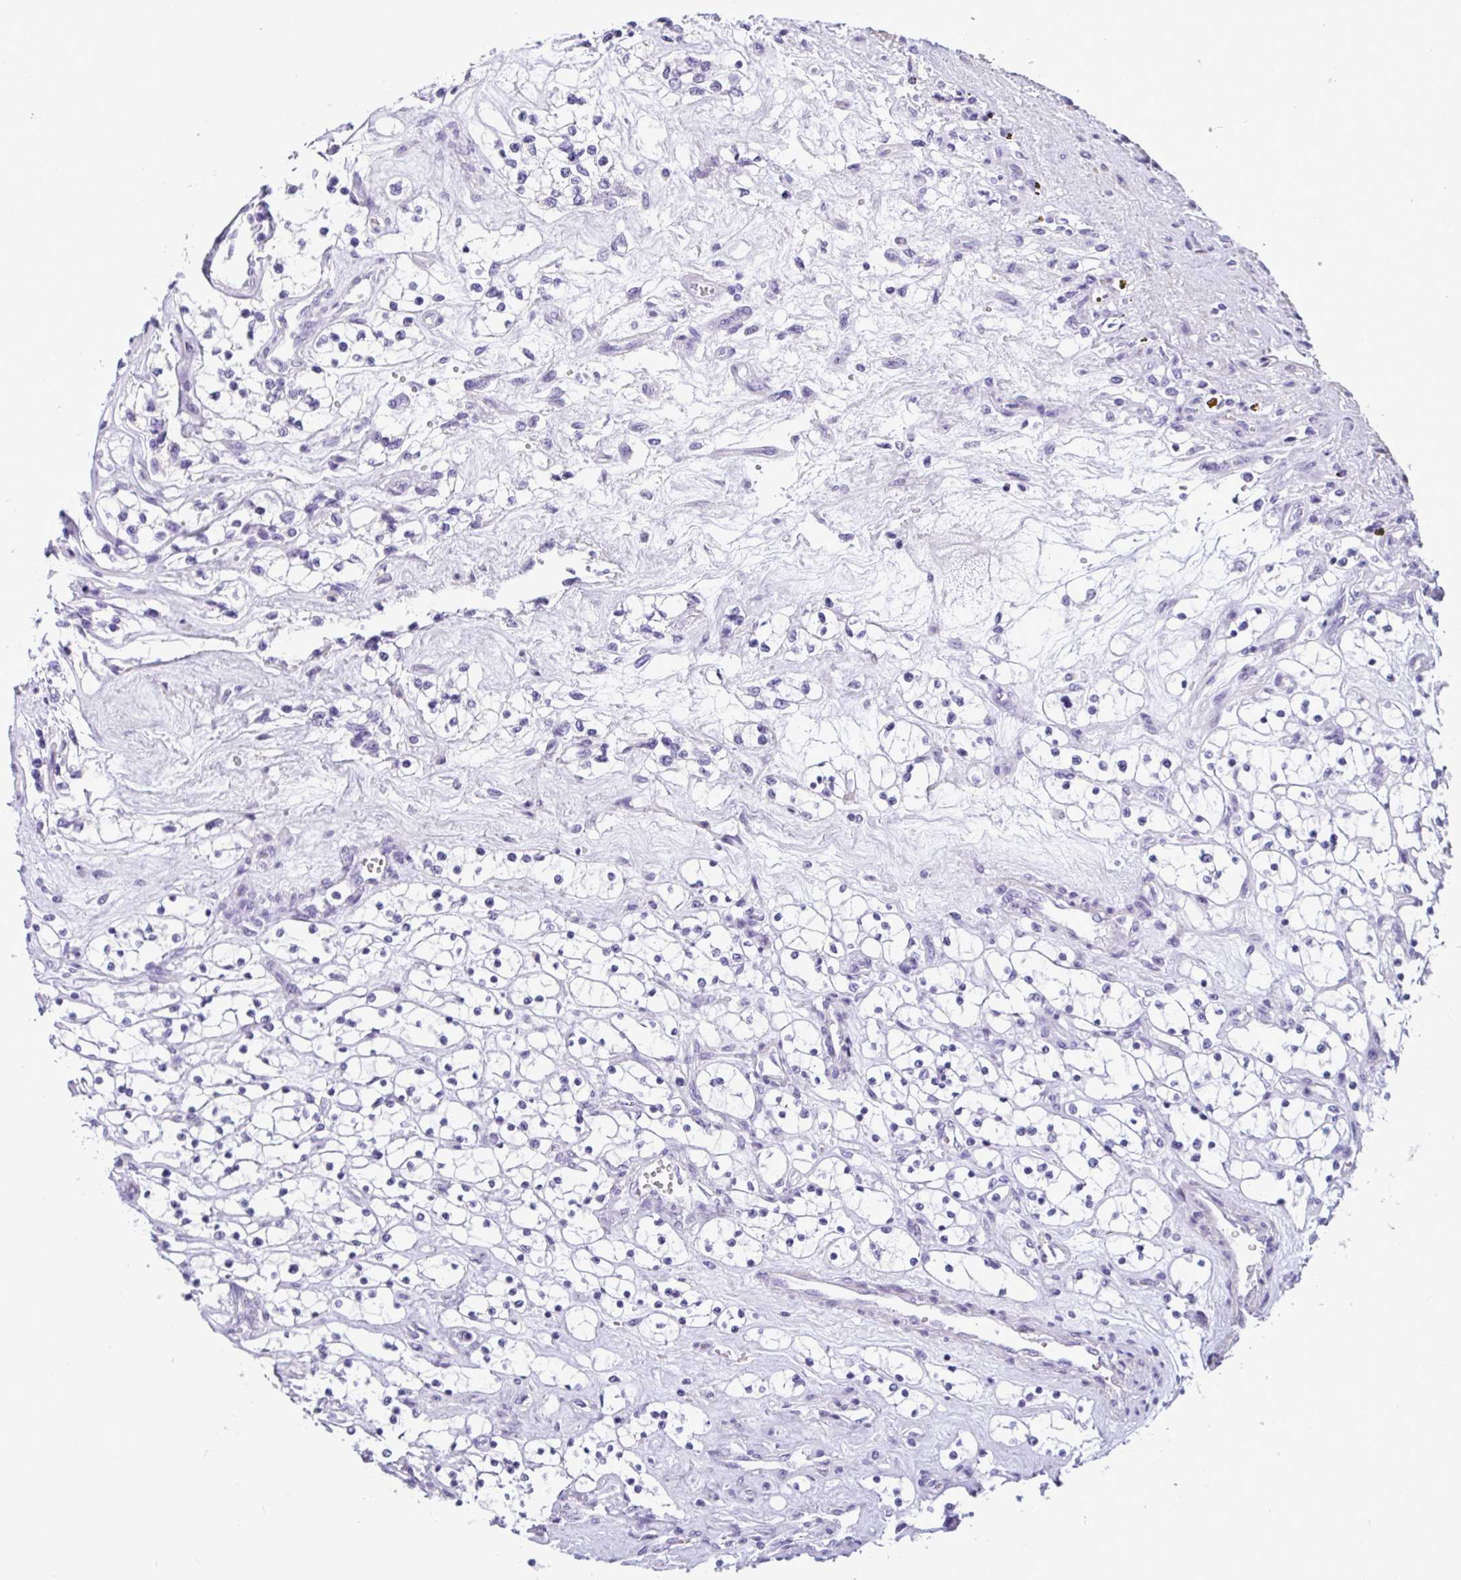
{"staining": {"intensity": "negative", "quantity": "none", "location": "none"}, "tissue": "renal cancer", "cell_type": "Tumor cells", "image_type": "cancer", "snomed": [{"axis": "morphology", "description": "Adenocarcinoma, NOS"}, {"axis": "topography", "description": "Kidney"}], "caption": "The image reveals no staining of tumor cells in adenocarcinoma (renal).", "gene": "SUZ12", "patient": {"sex": "female", "age": 69}}